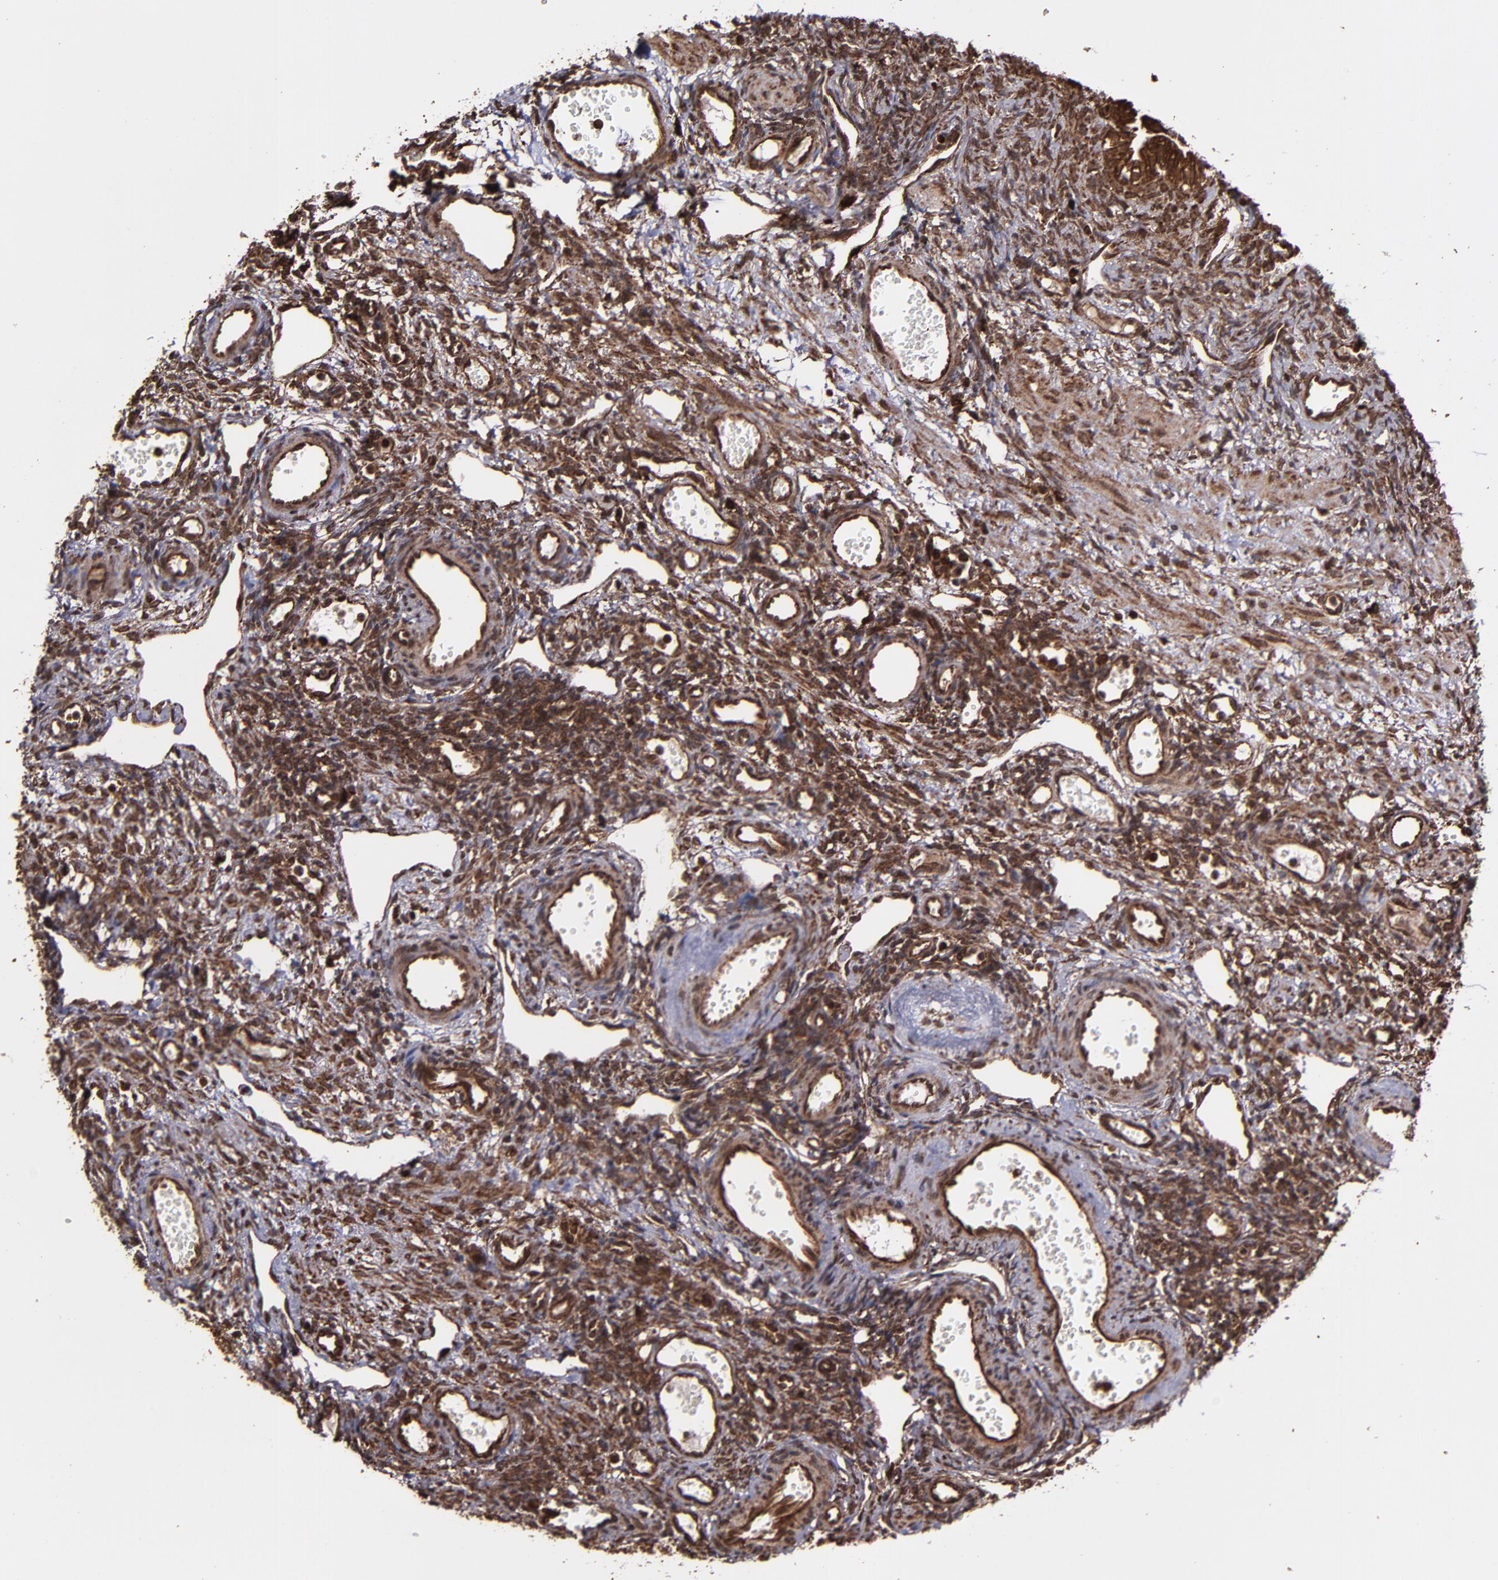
{"staining": {"intensity": "strong", "quantity": ">75%", "location": "cytoplasmic/membranous,nuclear"}, "tissue": "ovary", "cell_type": "Follicle cells", "image_type": "normal", "snomed": [{"axis": "morphology", "description": "Normal tissue, NOS"}, {"axis": "topography", "description": "Ovary"}], "caption": "A brown stain highlights strong cytoplasmic/membranous,nuclear staining of a protein in follicle cells of benign ovary. (DAB (3,3'-diaminobenzidine) = brown stain, brightfield microscopy at high magnification).", "gene": "EIF4ENIF1", "patient": {"sex": "female", "age": 33}}